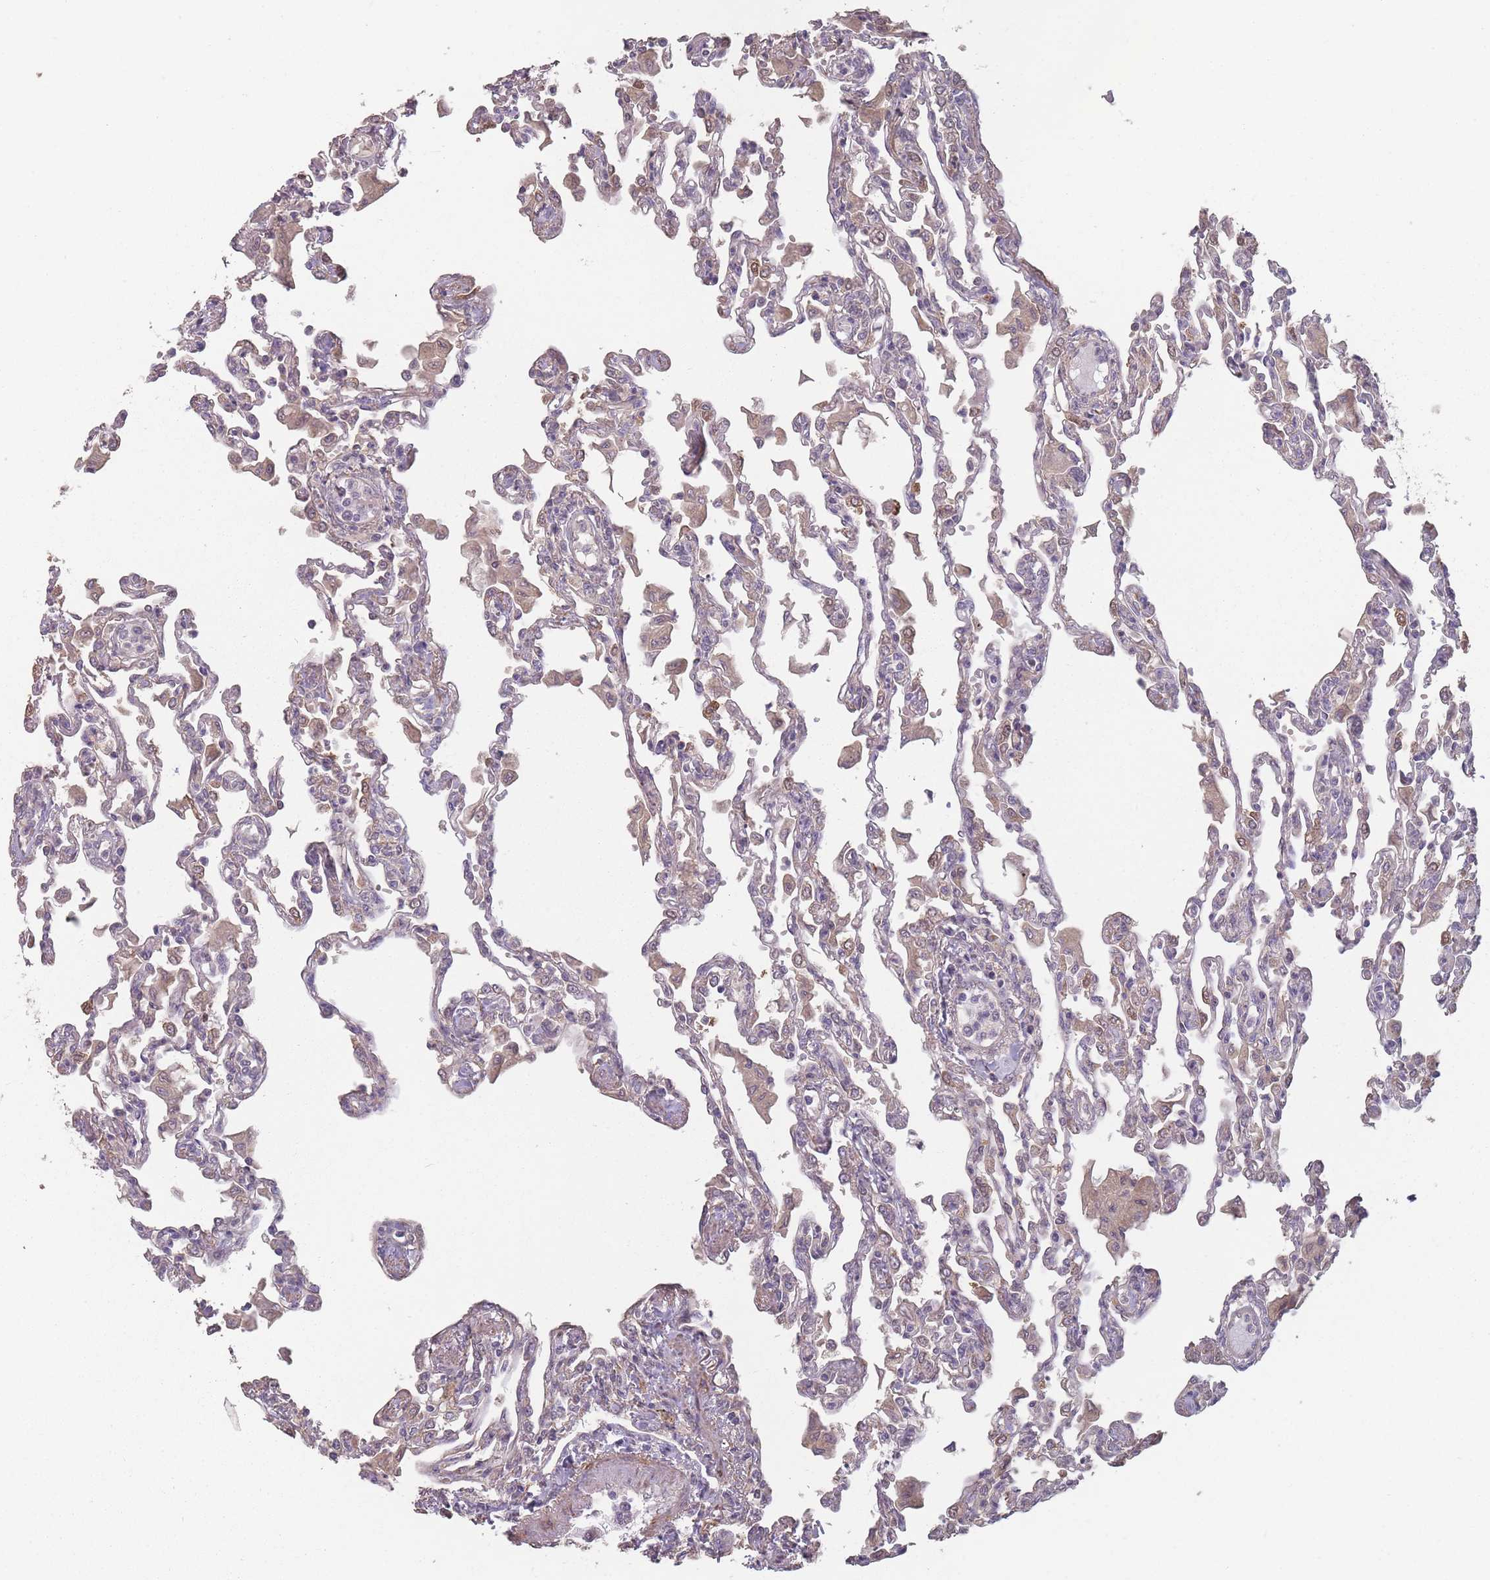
{"staining": {"intensity": "moderate", "quantity": "<25%", "location": "nuclear"}, "tissue": "lung", "cell_type": "Alveolar cells", "image_type": "normal", "snomed": [{"axis": "morphology", "description": "Normal tissue, NOS"}, {"axis": "topography", "description": "Bronchus"}, {"axis": "topography", "description": "Lung"}], "caption": "DAB (3,3'-diaminobenzidine) immunohistochemical staining of normal human lung exhibits moderate nuclear protein staining in about <25% of alveolar cells.", "gene": "ERCC6L", "patient": {"sex": "female", "age": 49}}